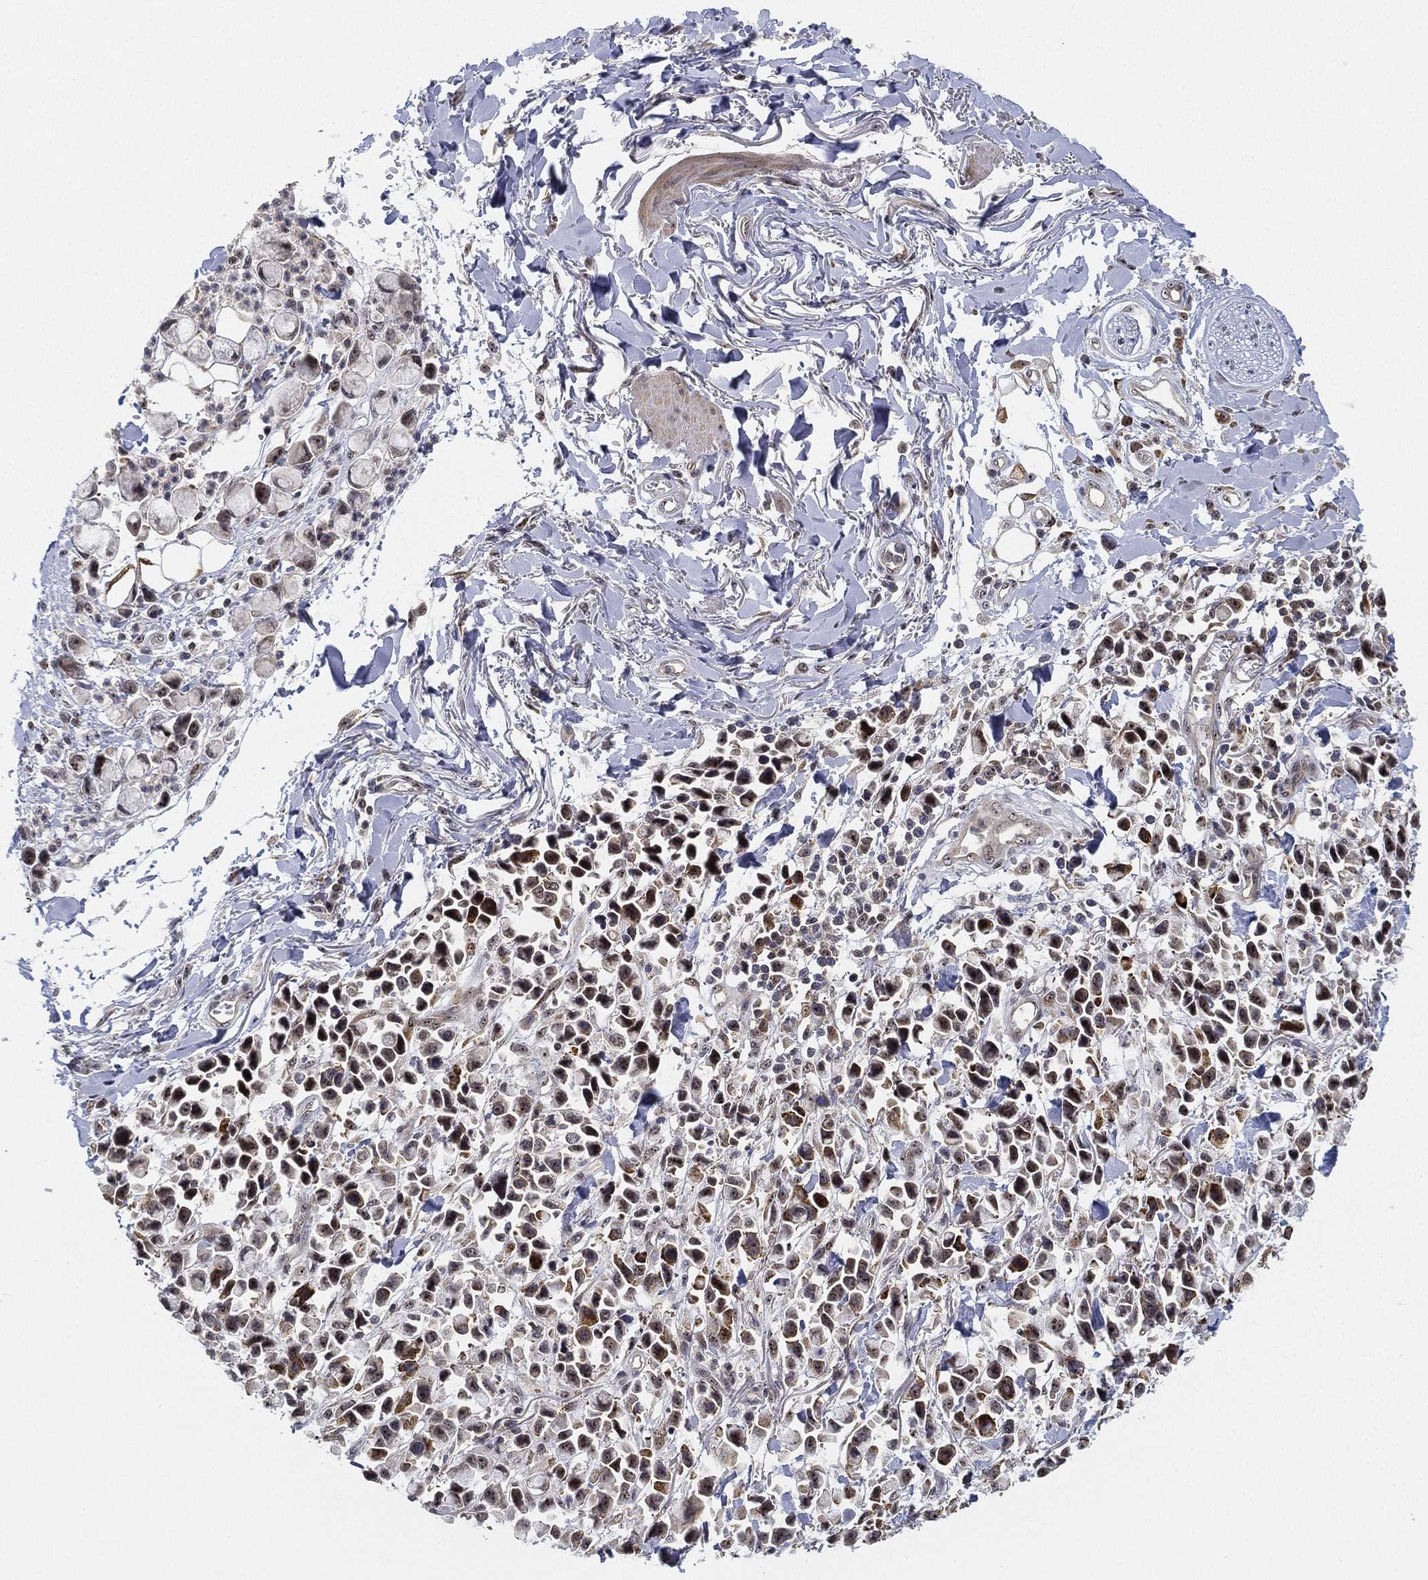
{"staining": {"intensity": "moderate", "quantity": "<25%", "location": "nuclear"}, "tissue": "stomach cancer", "cell_type": "Tumor cells", "image_type": "cancer", "snomed": [{"axis": "morphology", "description": "Adenocarcinoma, NOS"}, {"axis": "topography", "description": "Stomach"}], "caption": "Adenocarcinoma (stomach) stained with a protein marker demonstrates moderate staining in tumor cells.", "gene": "PPP1R16B", "patient": {"sex": "female", "age": 81}}